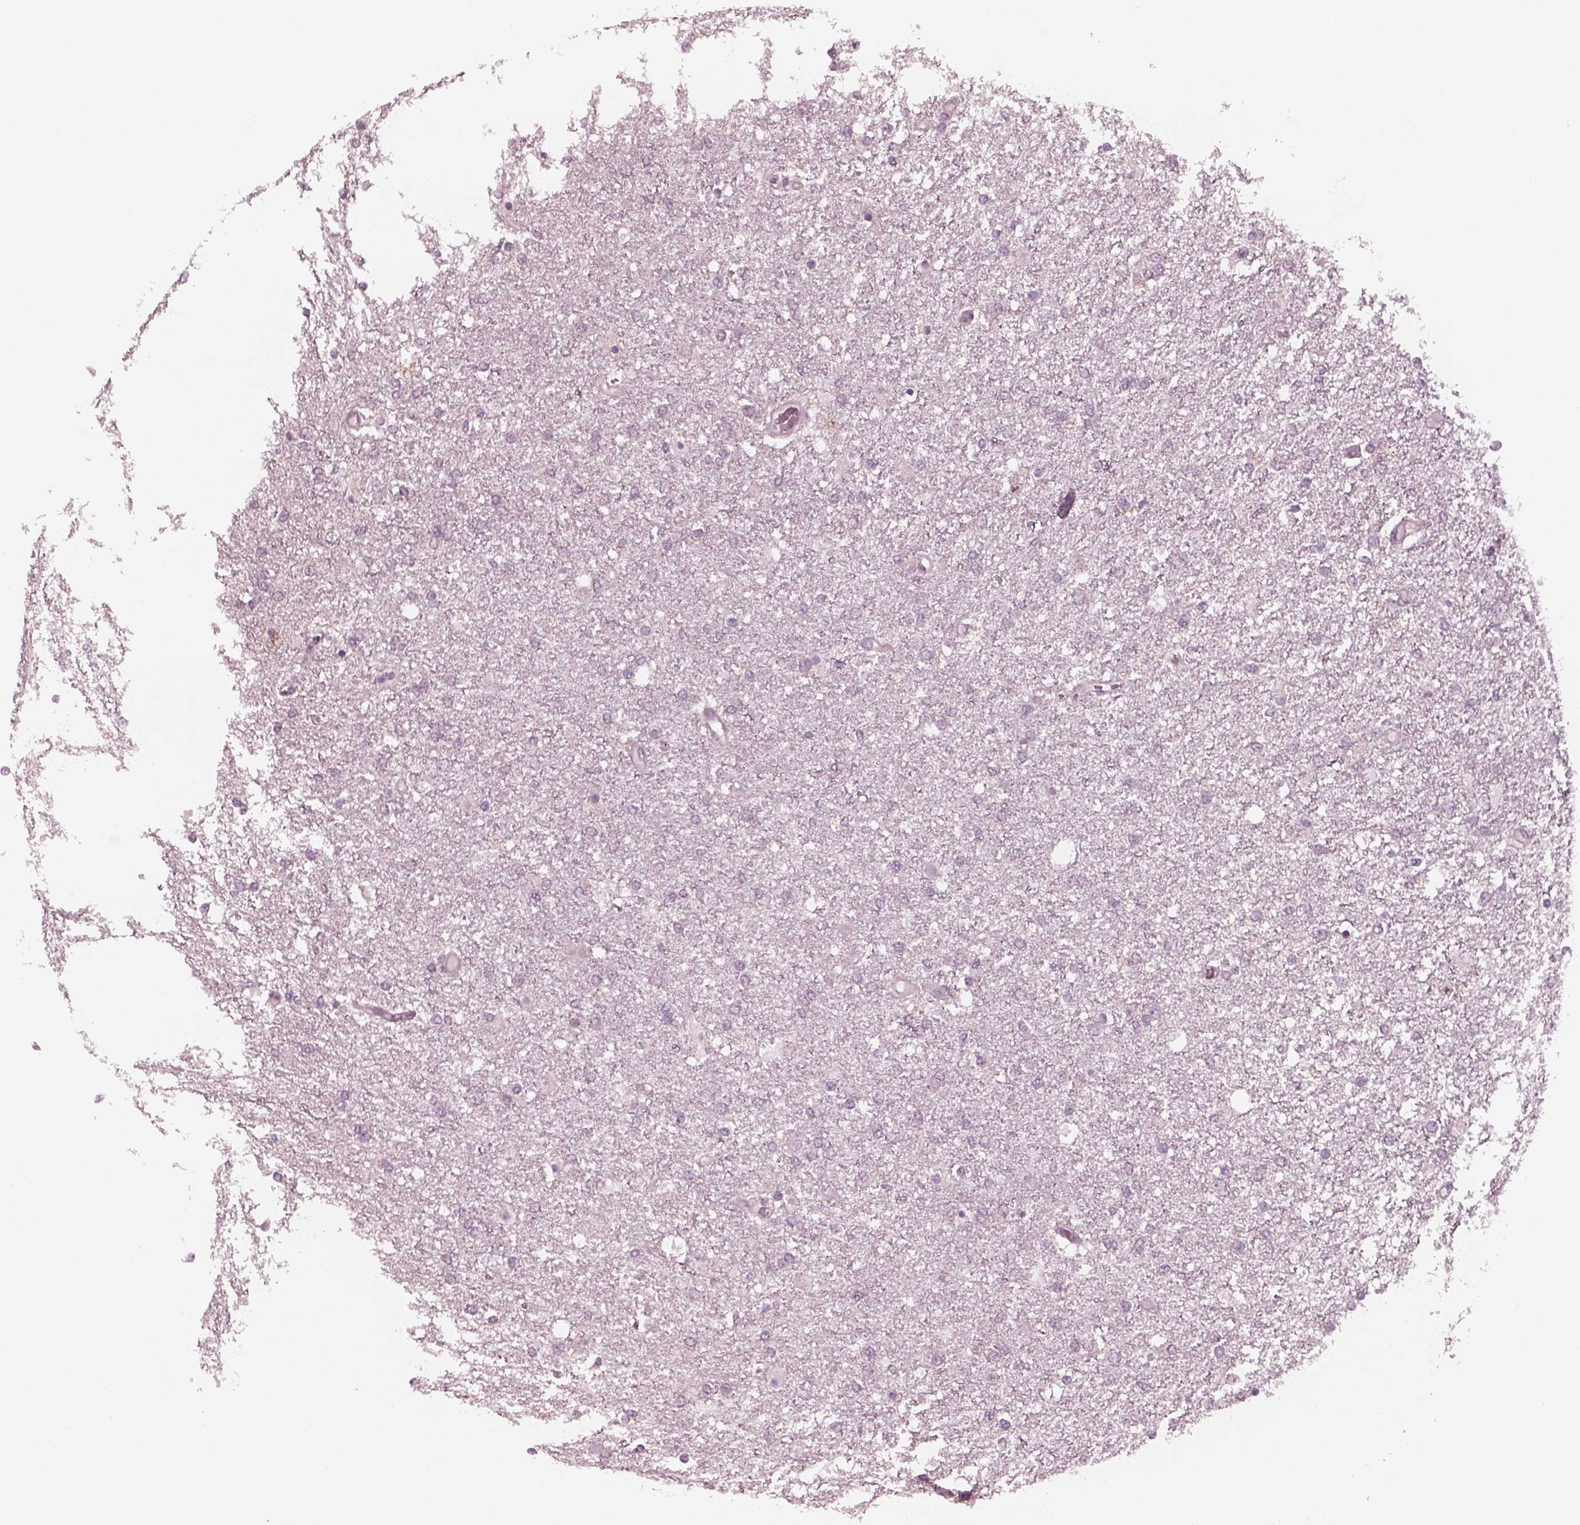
{"staining": {"intensity": "negative", "quantity": "none", "location": "none"}, "tissue": "glioma", "cell_type": "Tumor cells", "image_type": "cancer", "snomed": [{"axis": "morphology", "description": "Glioma, malignant, High grade"}, {"axis": "topography", "description": "Brain"}], "caption": "Tumor cells show no significant protein positivity in glioma.", "gene": "CELSR3", "patient": {"sex": "female", "age": 61}}